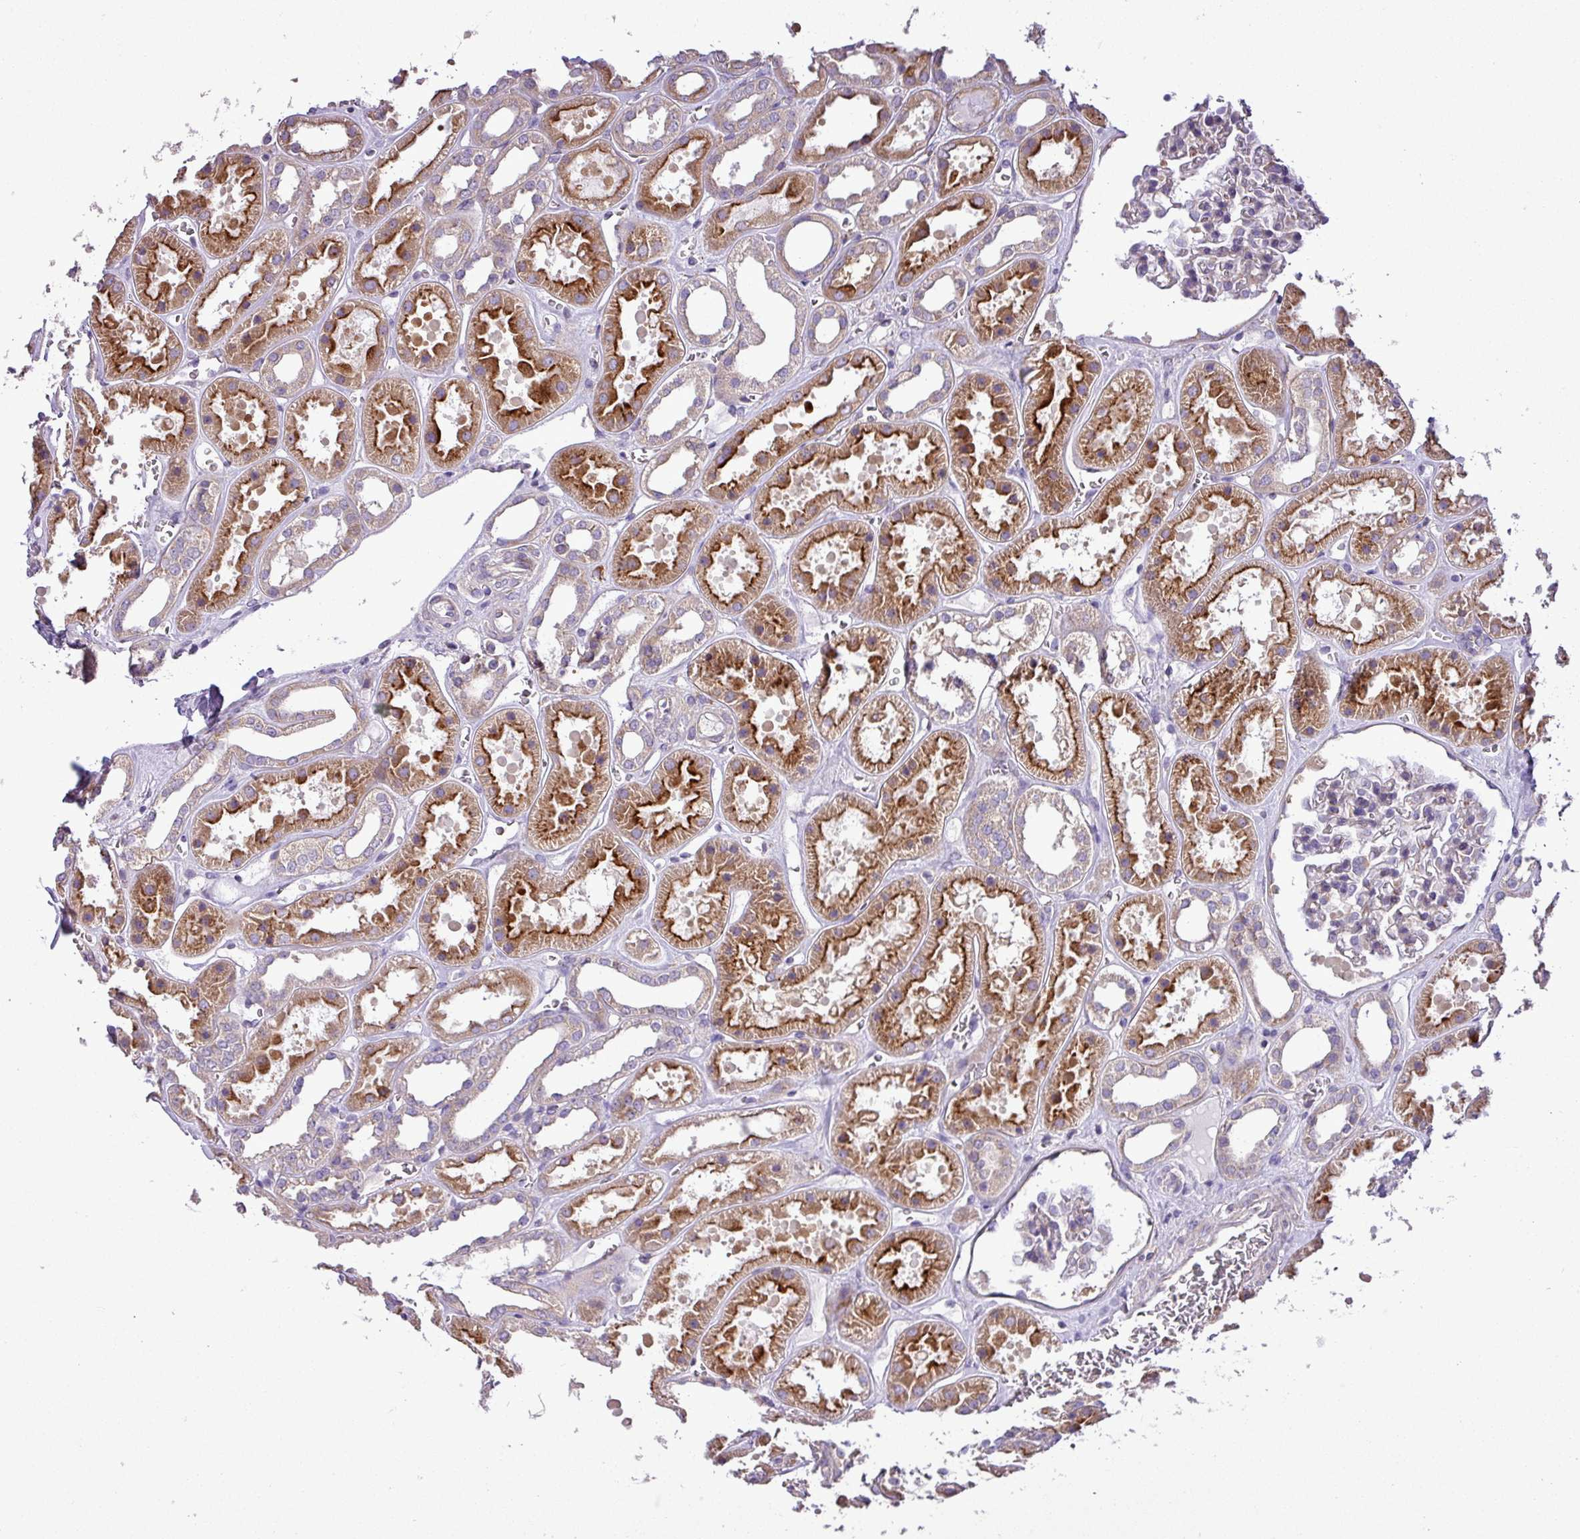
{"staining": {"intensity": "negative", "quantity": "none", "location": "none"}, "tissue": "kidney", "cell_type": "Cells in glomeruli", "image_type": "normal", "snomed": [{"axis": "morphology", "description": "Normal tissue, NOS"}, {"axis": "topography", "description": "Kidney"}], "caption": "Human kidney stained for a protein using IHC displays no expression in cells in glomeruli.", "gene": "RPL13", "patient": {"sex": "female", "age": 41}}